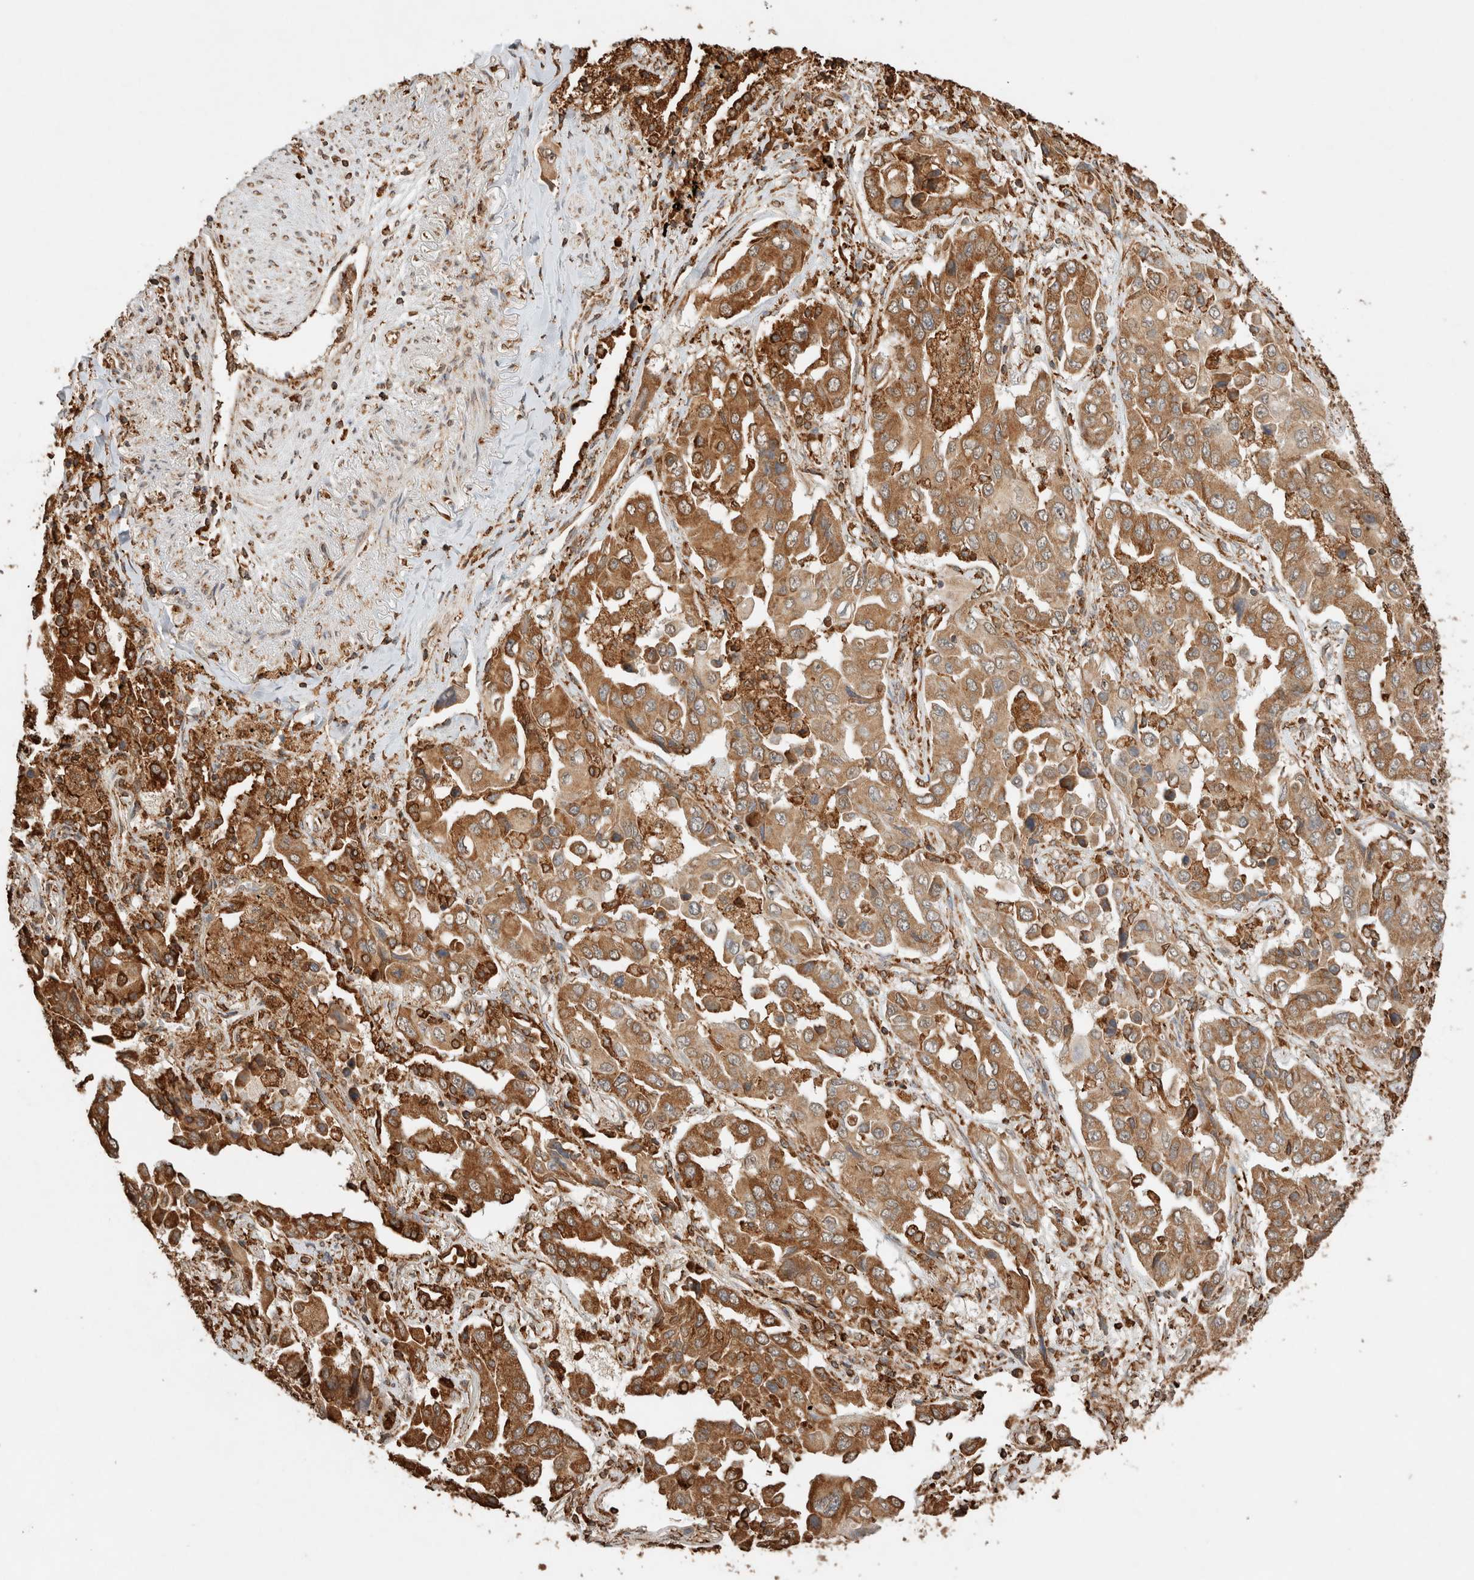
{"staining": {"intensity": "moderate", "quantity": ">75%", "location": "cytoplasmic/membranous"}, "tissue": "lung cancer", "cell_type": "Tumor cells", "image_type": "cancer", "snomed": [{"axis": "morphology", "description": "Adenocarcinoma, NOS"}, {"axis": "topography", "description": "Lung"}], "caption": "Brown immunohistochemical staining in human adenocarcinoma (lung) reveals moderate cytoplasmic/membranous positivity in about >75% of tumor cells. (brown staining indicates protein expression, while blue staining denotes nuclei).", "gene": "ERAP1", "patient": {"sex": "female", "age": 65}}